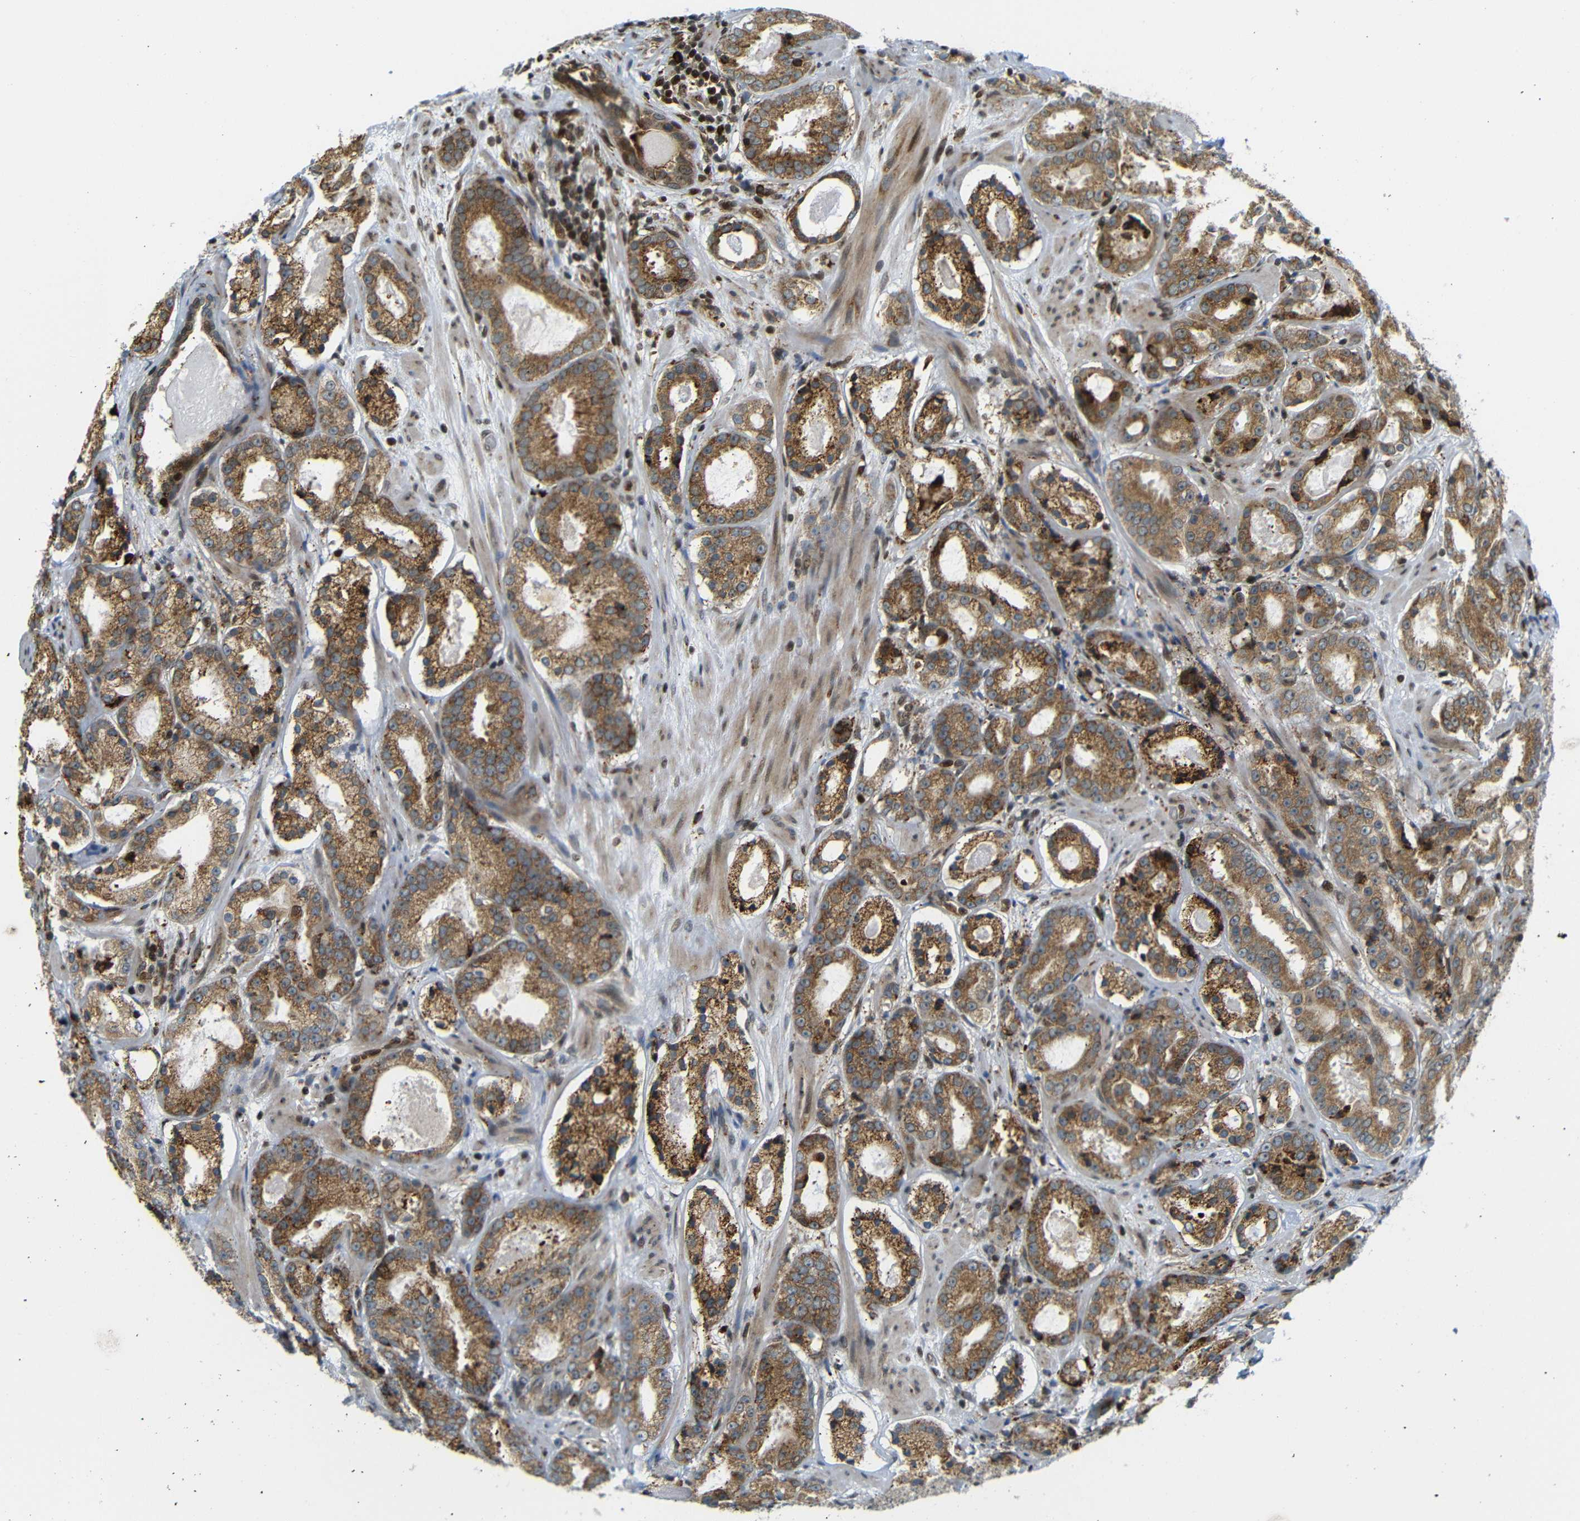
{"staining": {"intensity": "moderate", "quantity": ">75%", "location": "cytoplasmic/membranous"}, "tissue": "prostate cancer", "cell_type": "Tumor cells", "image_type": "cancer", "snomed": [{"axis": "morphology", "description": "Adenocarcinoma, Low grade"}, {"axis": "topography", "description": "Prostate"}], "caption": "A brown stain labels moderate cytoplasmic/membranous expression of a protein in human prostate cancer (adenocarcinoma (low-grade)) tumor cells. (Brightfield microscopy of DAB IHC at high magnification).", "gene": "SPCS2", "patient": {"sex": "male", "age": 69}}